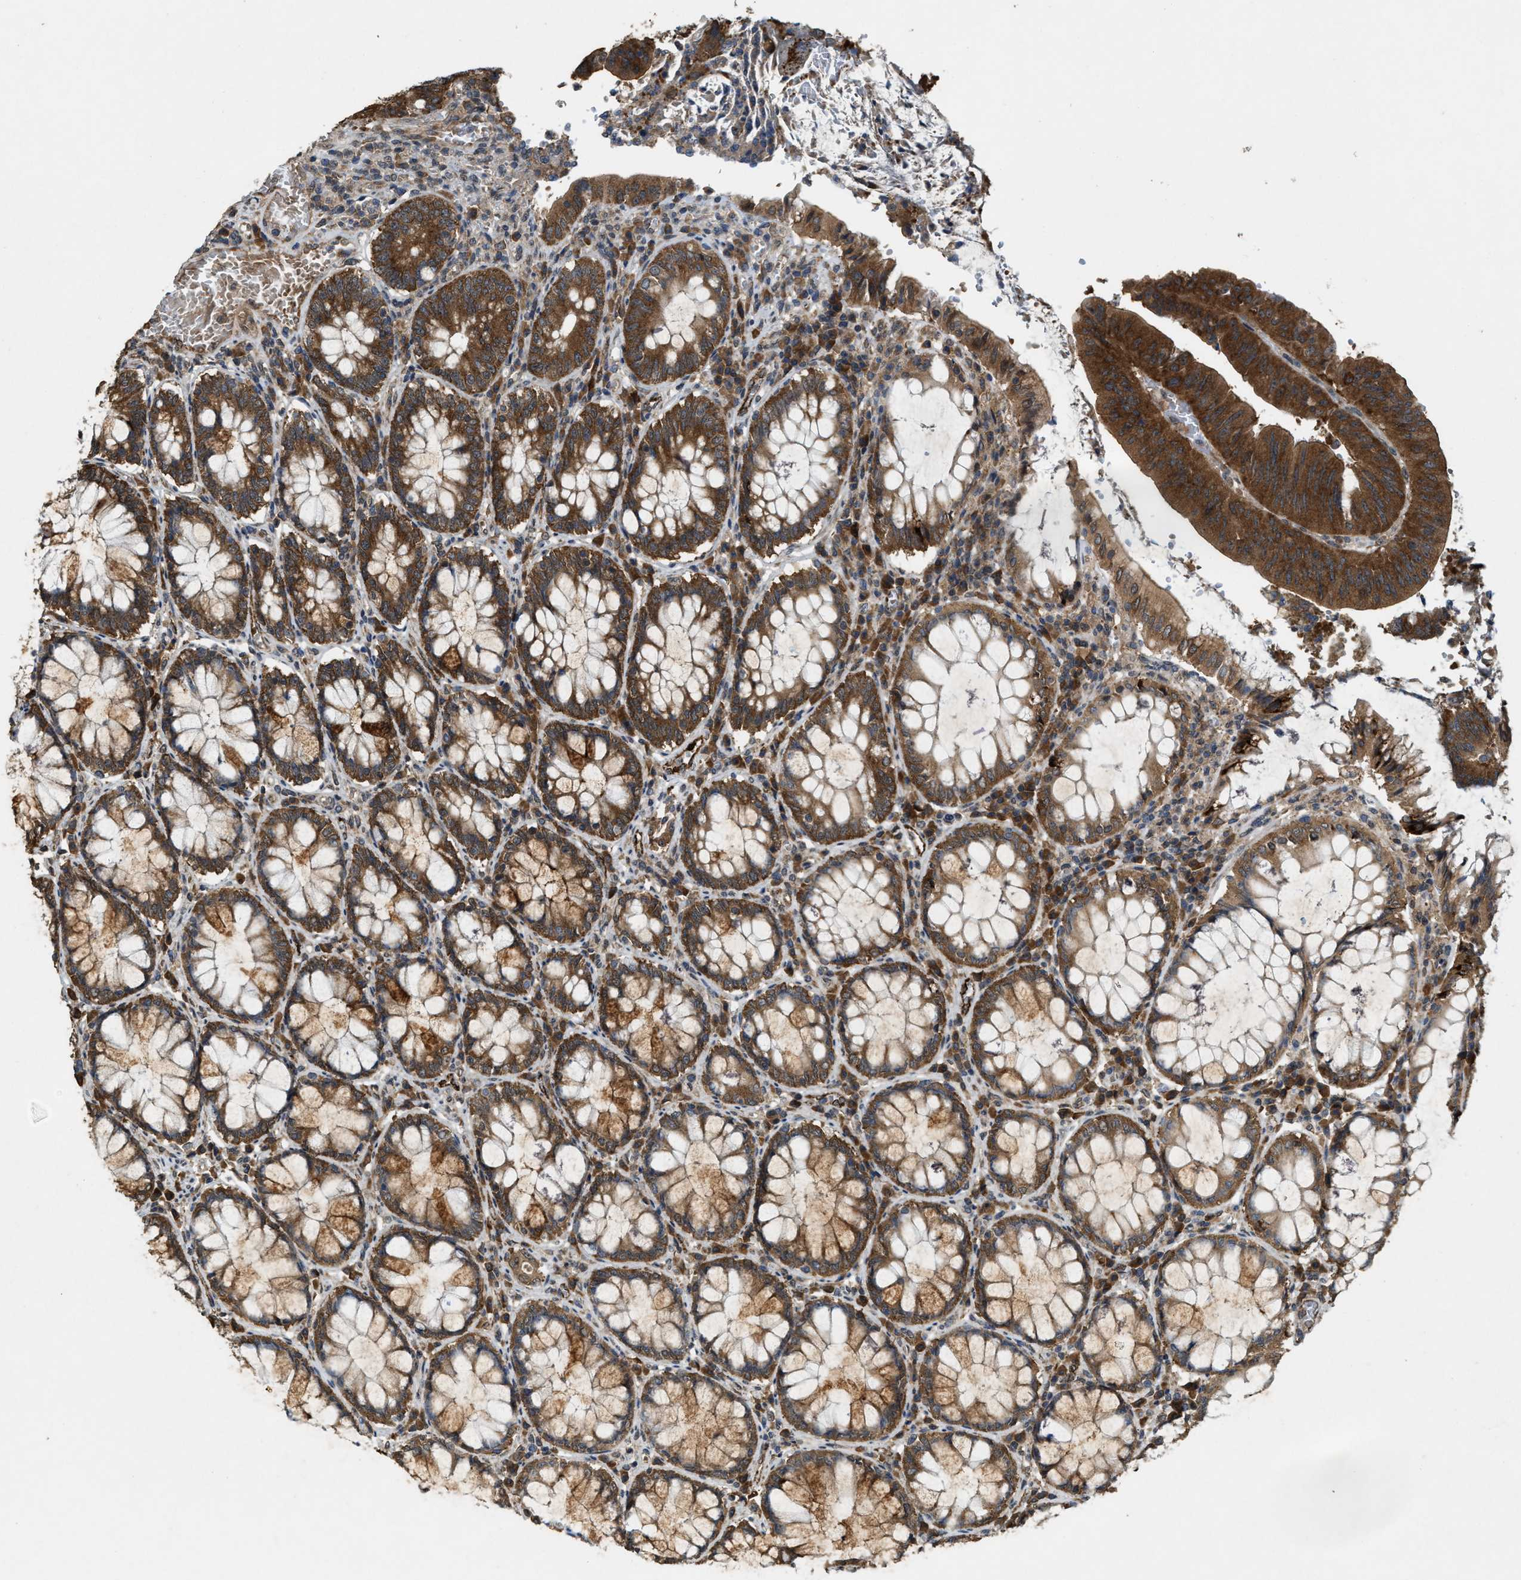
{"staining": {"intensity": "strong", "quantity": ">75%", "location": "cytoplasmic/membranous"}, "tissue": "colorectal cancer", "cell_type": "Tumor cells", "image_type": "cancer", "snomed": [{"axis": "morphology", "description": "Normal tissue, NOS"}, {"axis": "morphology", "description": "Adenocarcinoma, NOS"}, {"axis": "topography", "description": "Rectum"}], "caption": "Human adenocarcinoma (colorectal) stained for a protein (brown) displays strong cytoplasmic/membranous positive positivity in about >75% of tumor cells.", "gene": "ARHGEF5", "patient": {"sex": "female", "age": 66}}